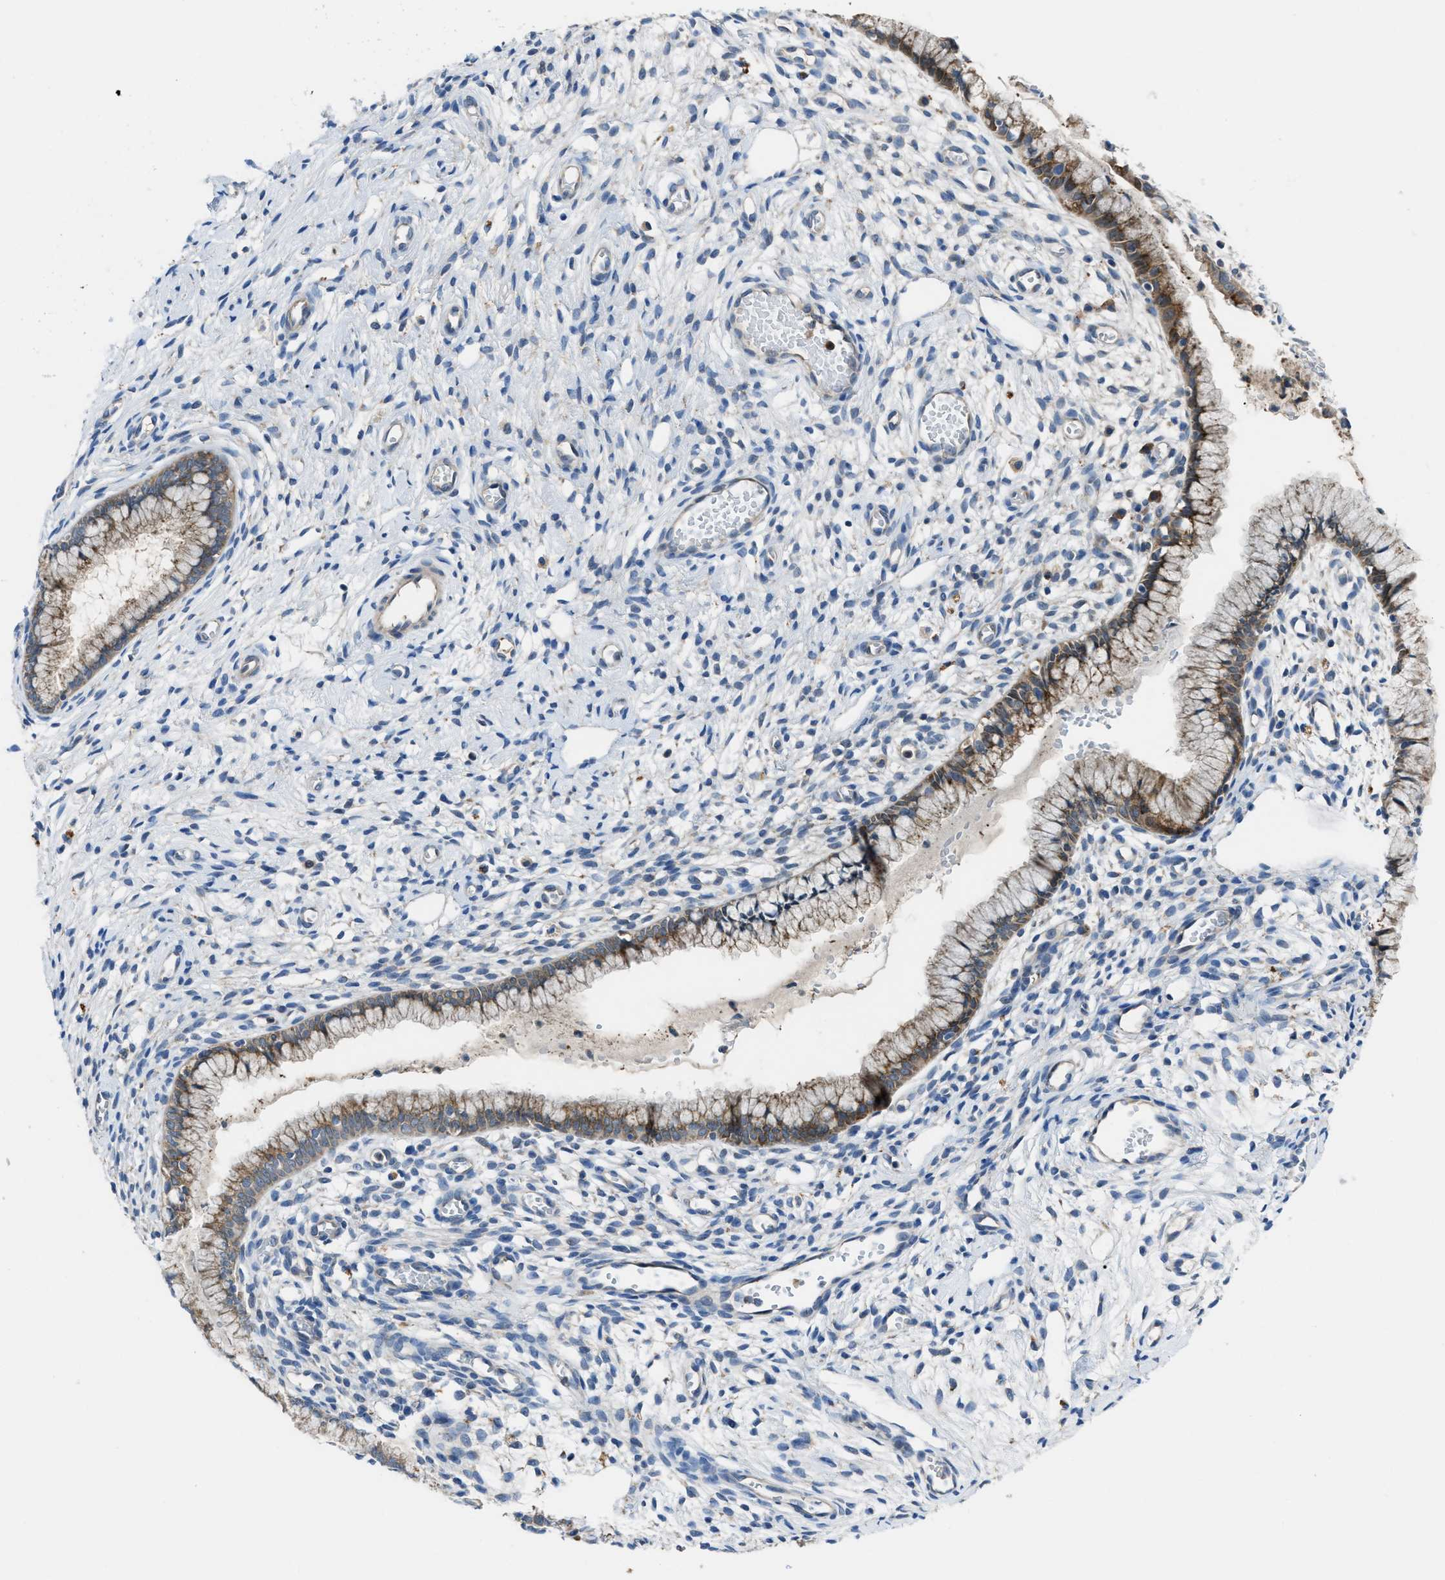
{"staining": {"intensity": "moderate", "quantity": ">75%", "location": "cytoplasmic/membranous"}, "tissue": "cervix", "cell_type": "Glandular cells", "image_type": "normal", "snomed": [{"axis": "morphology", "description": "Normal tissue, NOS"}, {"axis": "topography", "description": "Cervix"}], "caption": "IHC (DAB) staining of benign human cervix shows moderate cytoplasmic/membranous protein staining in approximately >75% of glandular cells.", "gene": "MAP3K20", "patient": {"sex": "female", "age": 65}}